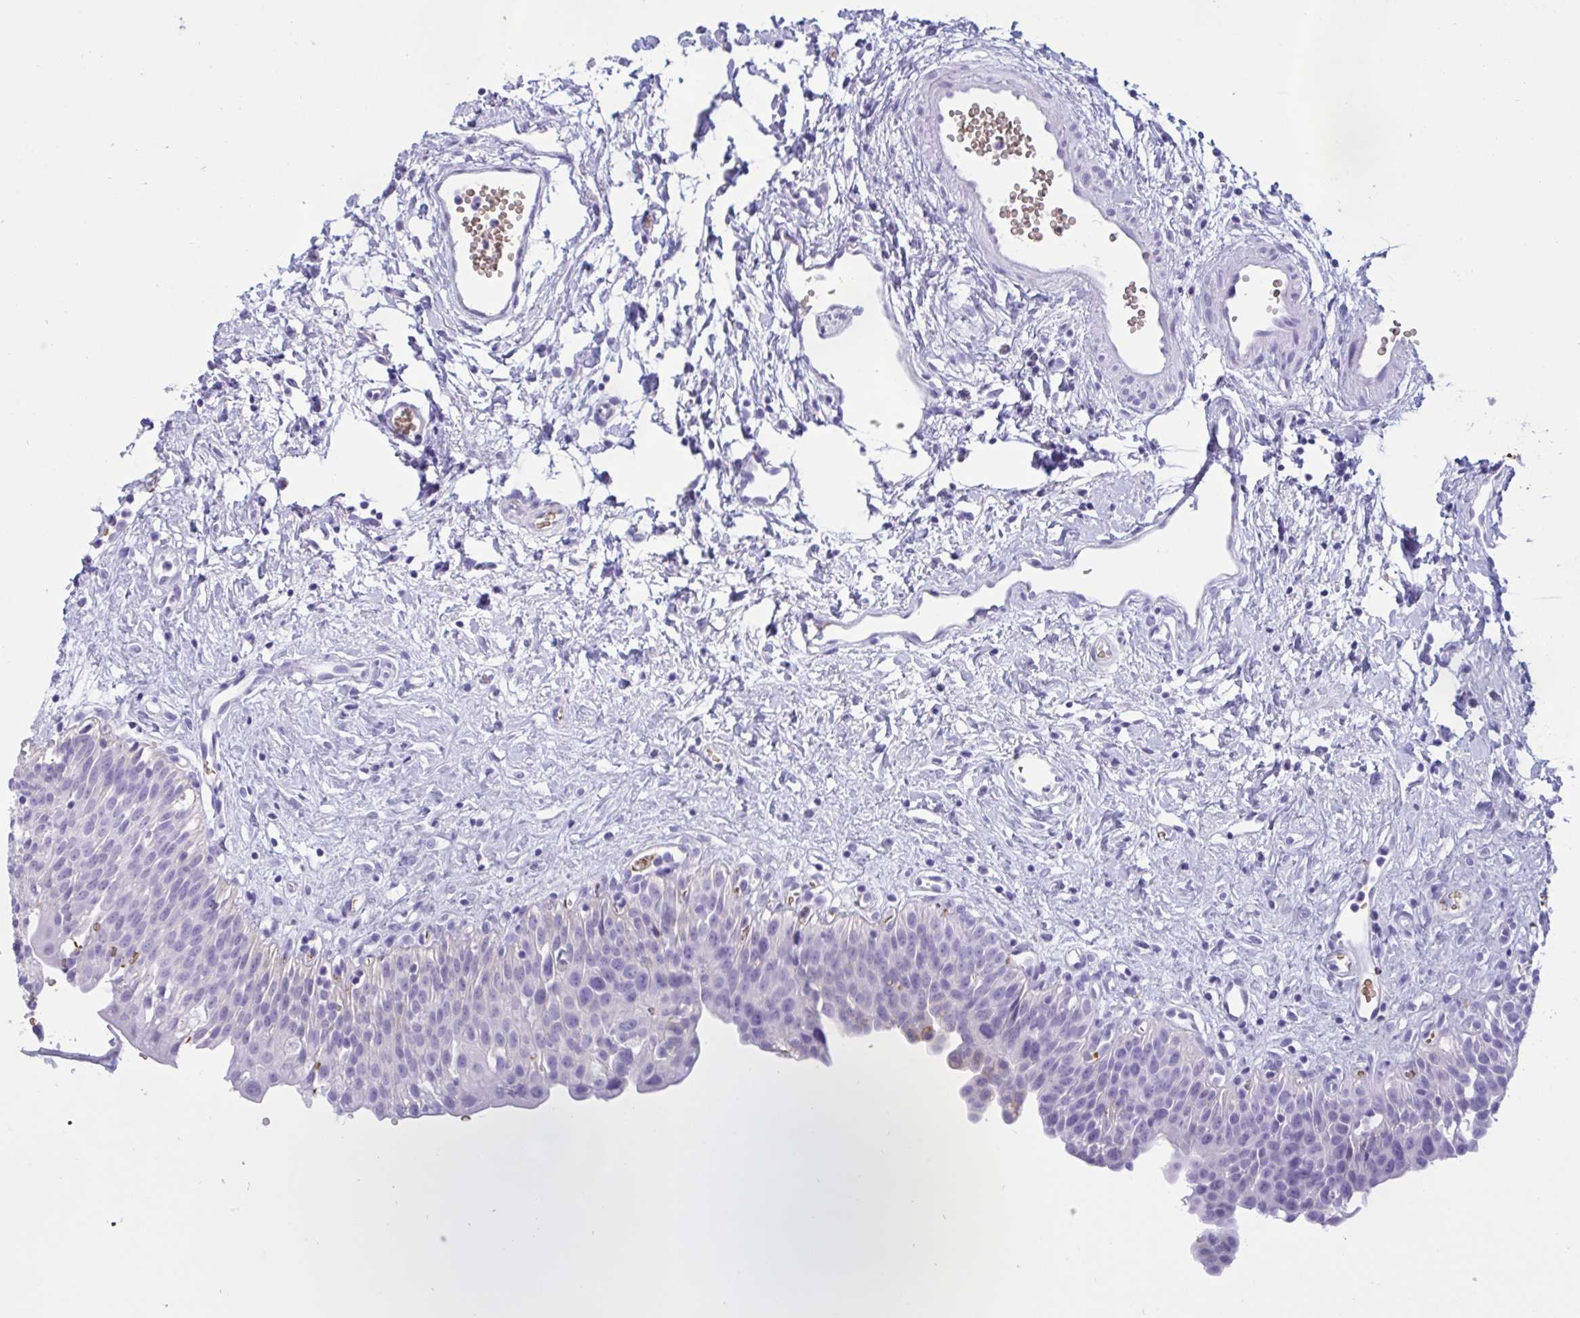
{"staining": {"intensity": "negative", "quantity": "none", "location": "none"}, "tissue": "urinary bladder", "cell_type": "Urothelial cells", "image_type": "normal", "snomed": [{"axis": "morphology", "description": "Normal tissue, NOS"}, {"axis": "topography", "description": "Urinary bladder"}], "caption": "Immunohistochemical staining of normal human urinary bladder exhibits no significant positivity in urothelial cells.", "gene": "SLC2A1", "patient": {"sex": "male", "age": 51}}